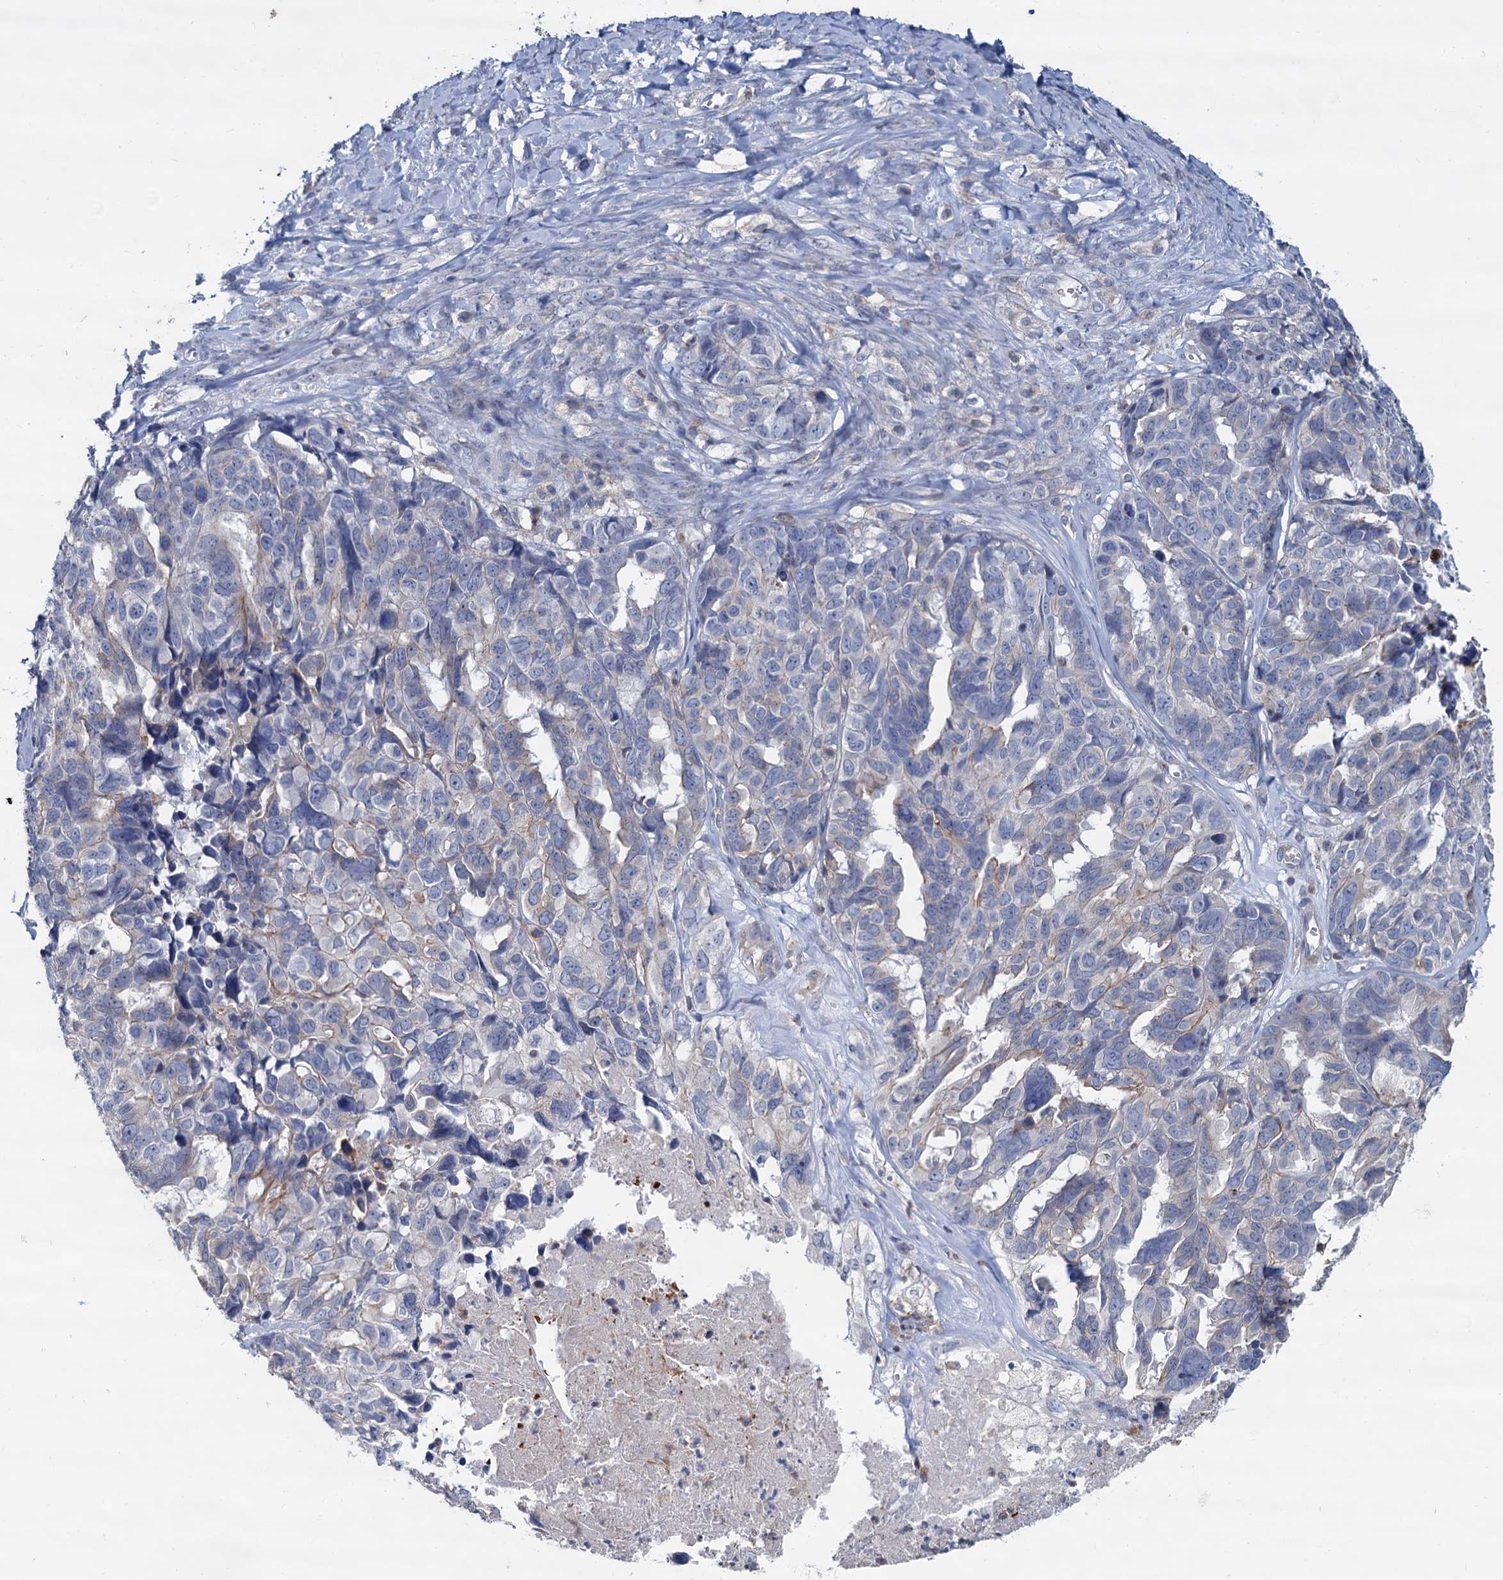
{"staining": {"intensity": "negative", "quantity": "none", "location": "none"}, "tissue": "ovarian cancer", "cell_type": "Tumor cells", "image_type": "cancer", "snomed": [{"axis": "morphology", "description": "Cystadenocarcinoma, serous, NOS"}, {"axis": "topography", "description": "Ovary"}], "caption": "The image reveals no staining of tumor cells in serous cystadenocarcinoma (ovarian).", "gene": "LRCH4", "patient": {"sex": "female", "age": 79}}